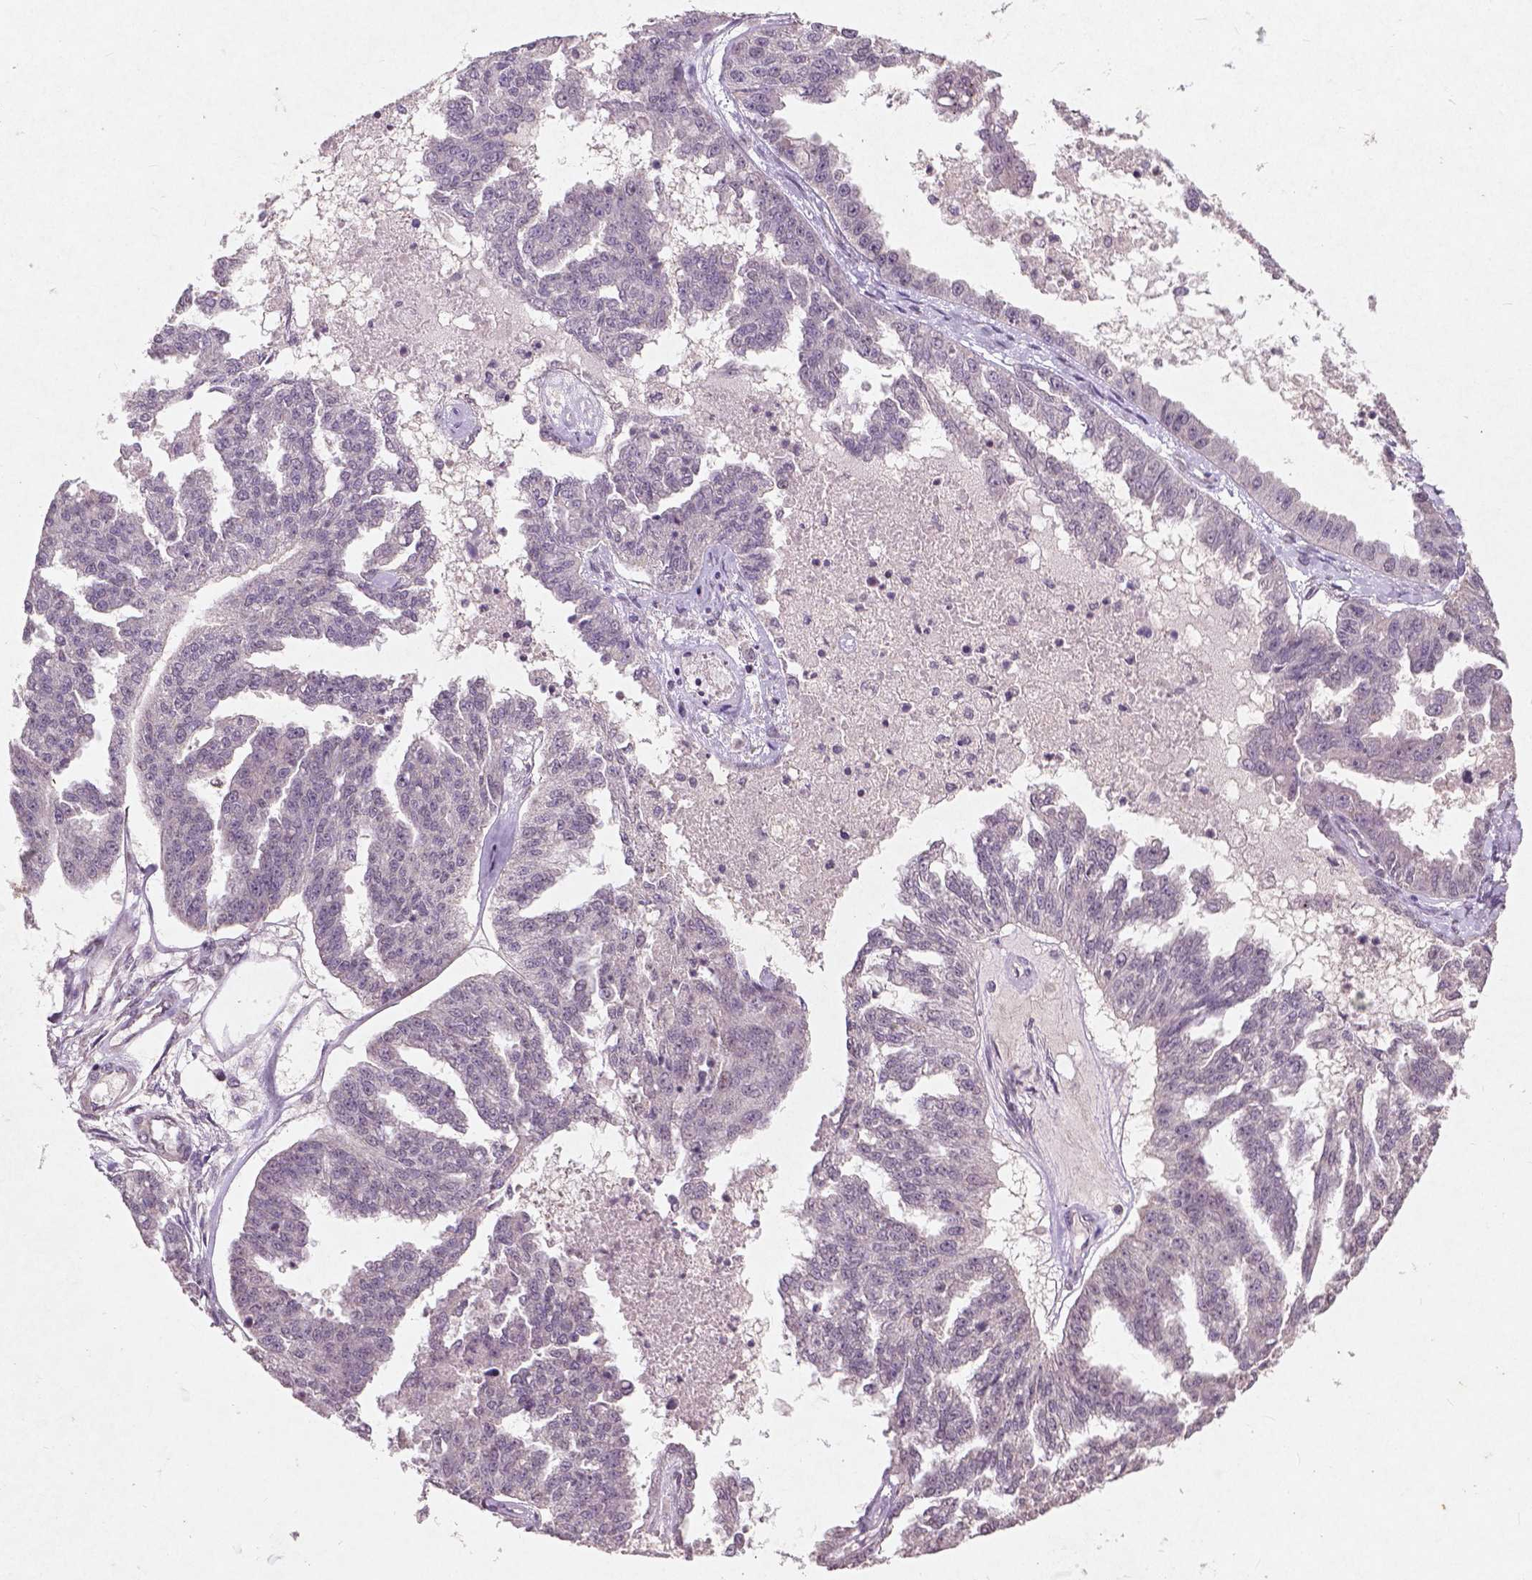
{"staining": {"intensity": "negative", "quantity": "none", "location": "none"}, "tissue": "ovarian cancer", "cell_type": "Tumor cells", "image_type": "cancer", "snomed": [{"axis": "morphology", "description": "Cystadenocarcinoma, serous, NOS"}, {"axis": "topography", "description": "Ovary"}], "caption": "There is no significant expression in tumor cells of ovarian serous cystadenocarcinoma.", "gene": "SMAD2", "patient": {"sex": "female", "age": 58}}